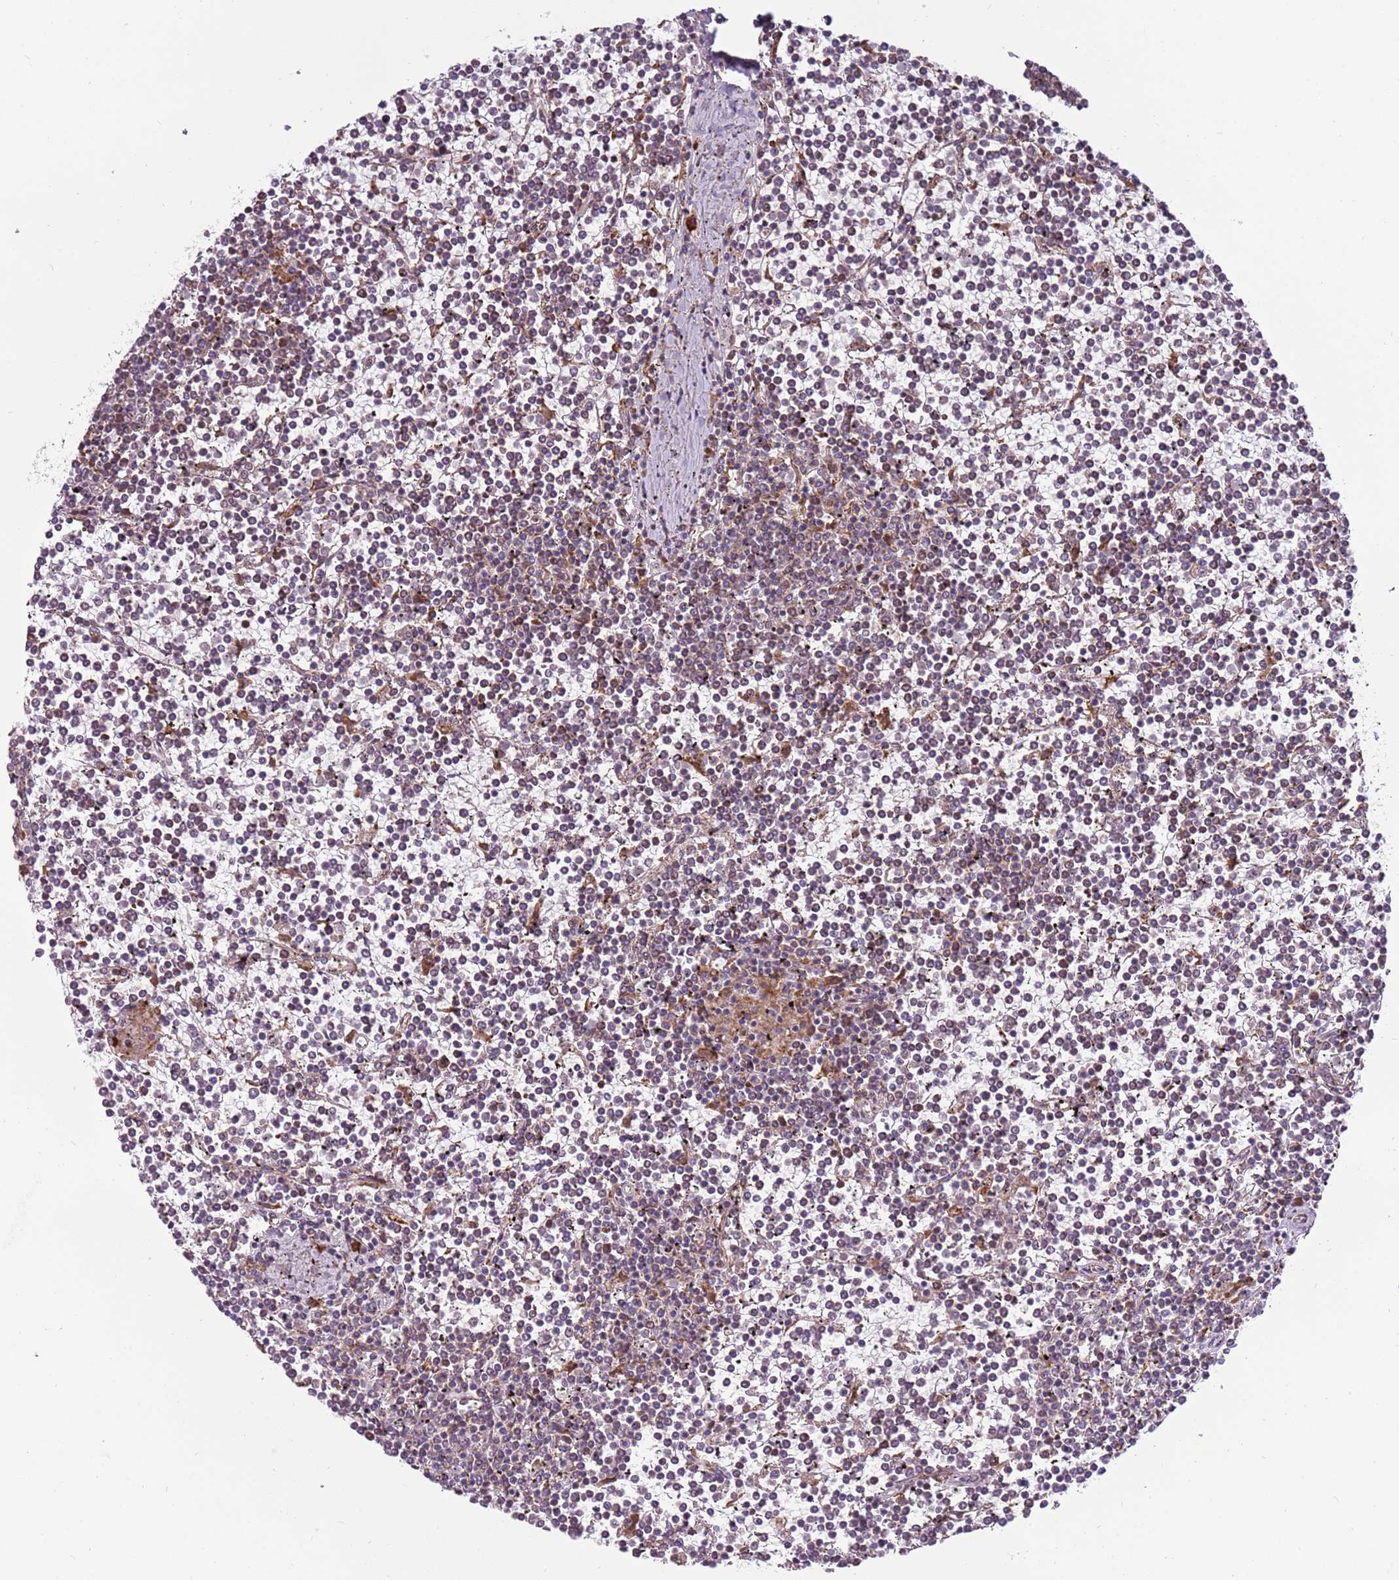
{"staining": {"intensity": "weak", "quantity": "25%-75%", "location": "cytoplasmic/membranous"}, "tissue": "lymphoma", "cell_type": "Tumor cells", "image_type": "cancer", "snomed": [{"axis": "morphology", "description": "Malignant lymphoma, non-Hodgkin's type, Low grade"}, {"axis": "topography", "description": "Spleen"}], "caption": "Immunohistochemical staining of lymphoma displays weak cytoplasmic/membranous protein staining in about 25%-75% of tumor cells.", "gene": "UCMA", "patient": {"sex": "female", "age": 19}}